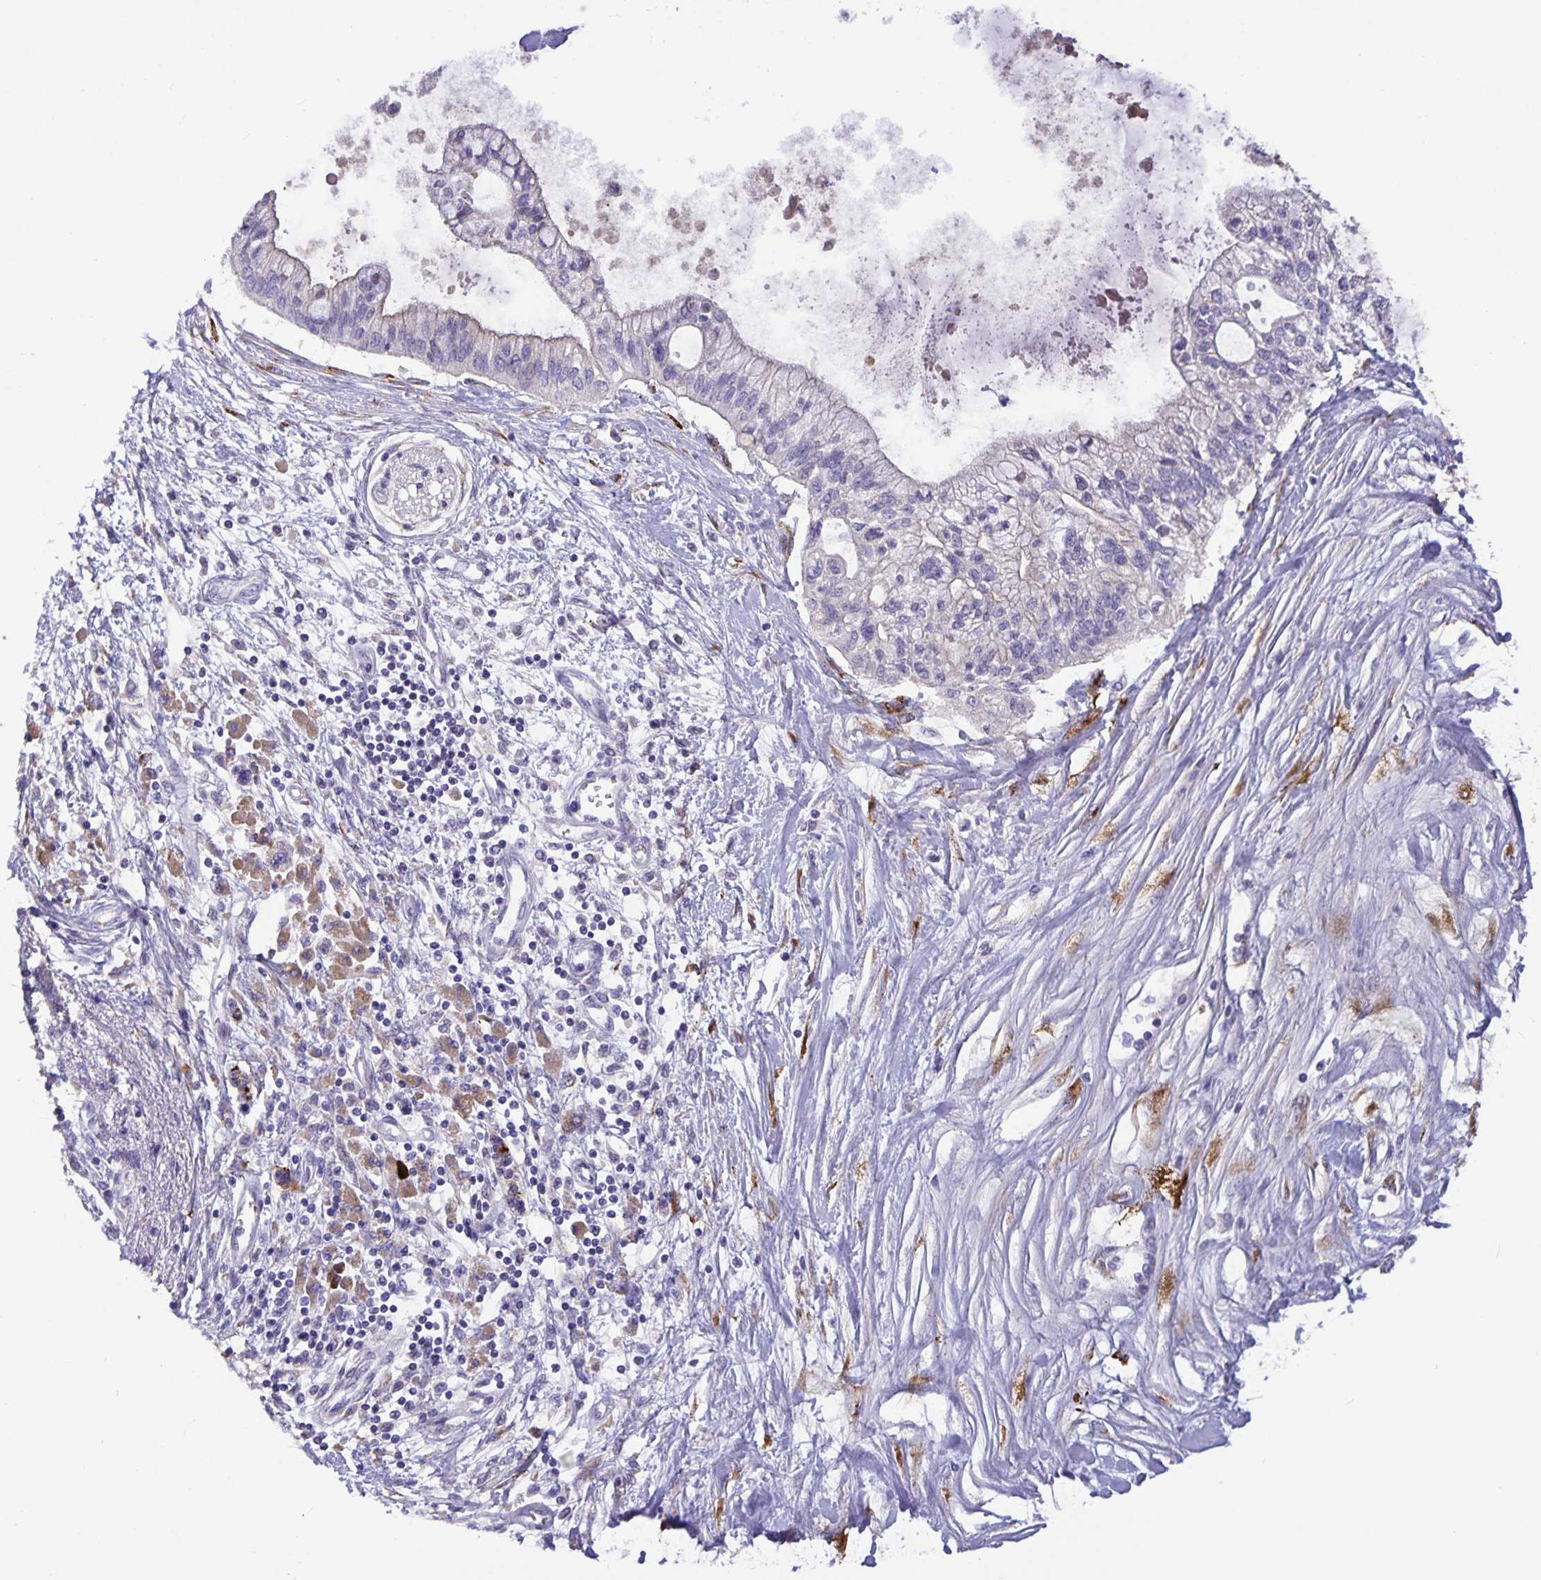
{"staining": {"intensity": "strong", "quantity": "<25%", "location": "cytoplasmic/membranous"}, "tissue": "pancreatic cancer", "cell_type": "Tumor cells", "image_type": "cancer", "snomed": [{"axis": "morphology", "description": "Adenocarcinoma, NOS"}, {"axis": "topography", "description": "Pancreas"}], "caption": "Pancreatic cancer stained with DAB IHC demonstrates medium levels of strong cytoplasmic/membranous staining in about <25% of tumor cells. (IHC, brightfield microscopy, high magnification).", "gene": "EML6", "patient": {"sex": "female", "age": 77}}